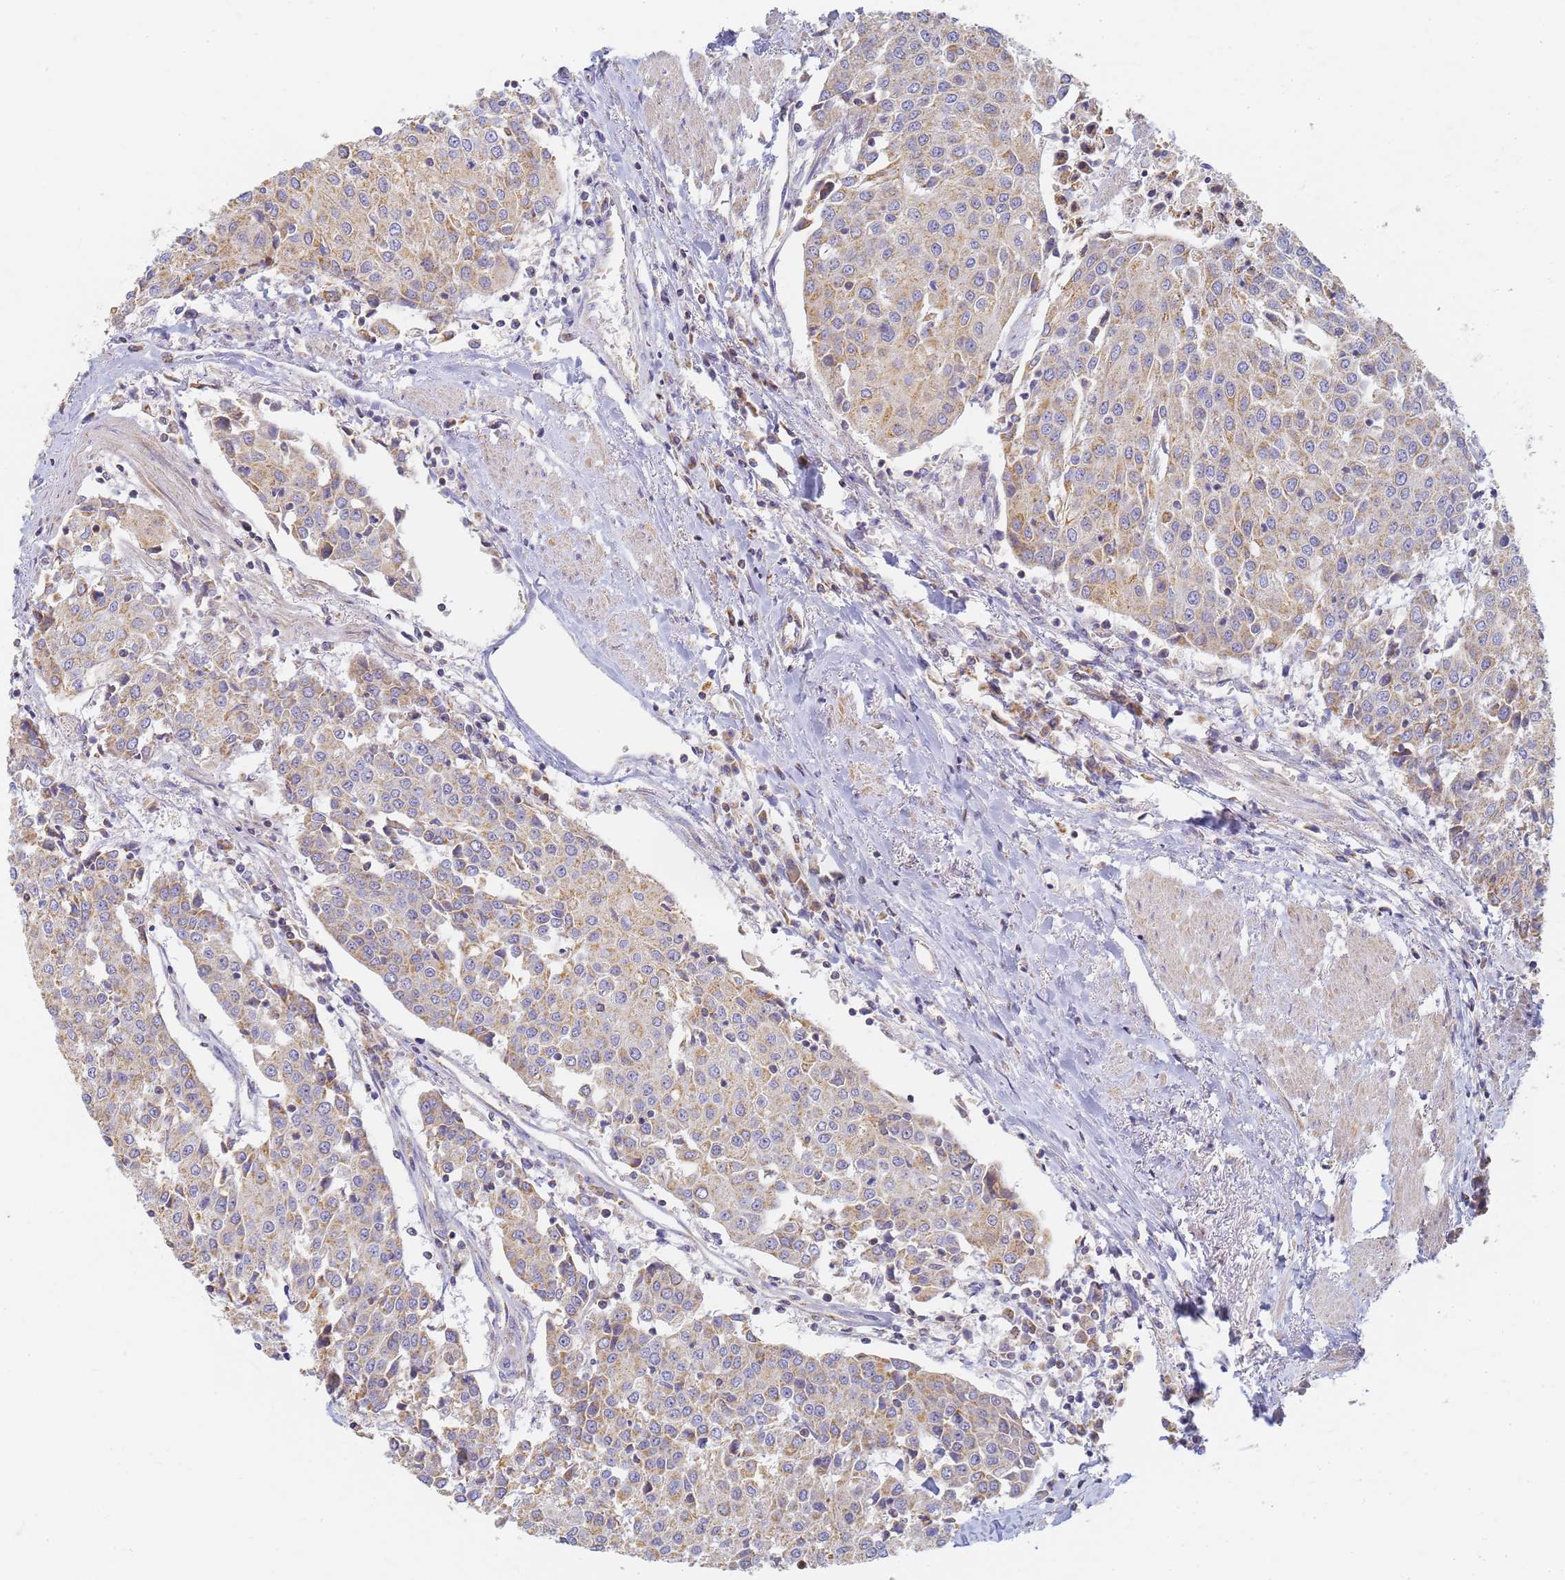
{"staining": {"intensity": "moderate", "quantity": "25%-75%", "location": "cytoplasmic/membranous"}, "tissue": "urothelial cancer", "cell_type": "Tumor cells", "image_type": "cancer", "snomed": [{"axis": "morphology", "description": "Urothelial carcinoma, High grade"}, {"axis": "topography", "description": "Urinary bladder"}], "caption": "A histopathology image of urothelial cancer stained for a protein displays moderate cytoplasmic/membranous brown staining in tumor cells.", "gene": "UTP23", "patient": {"sex": "female", "age": 85}}